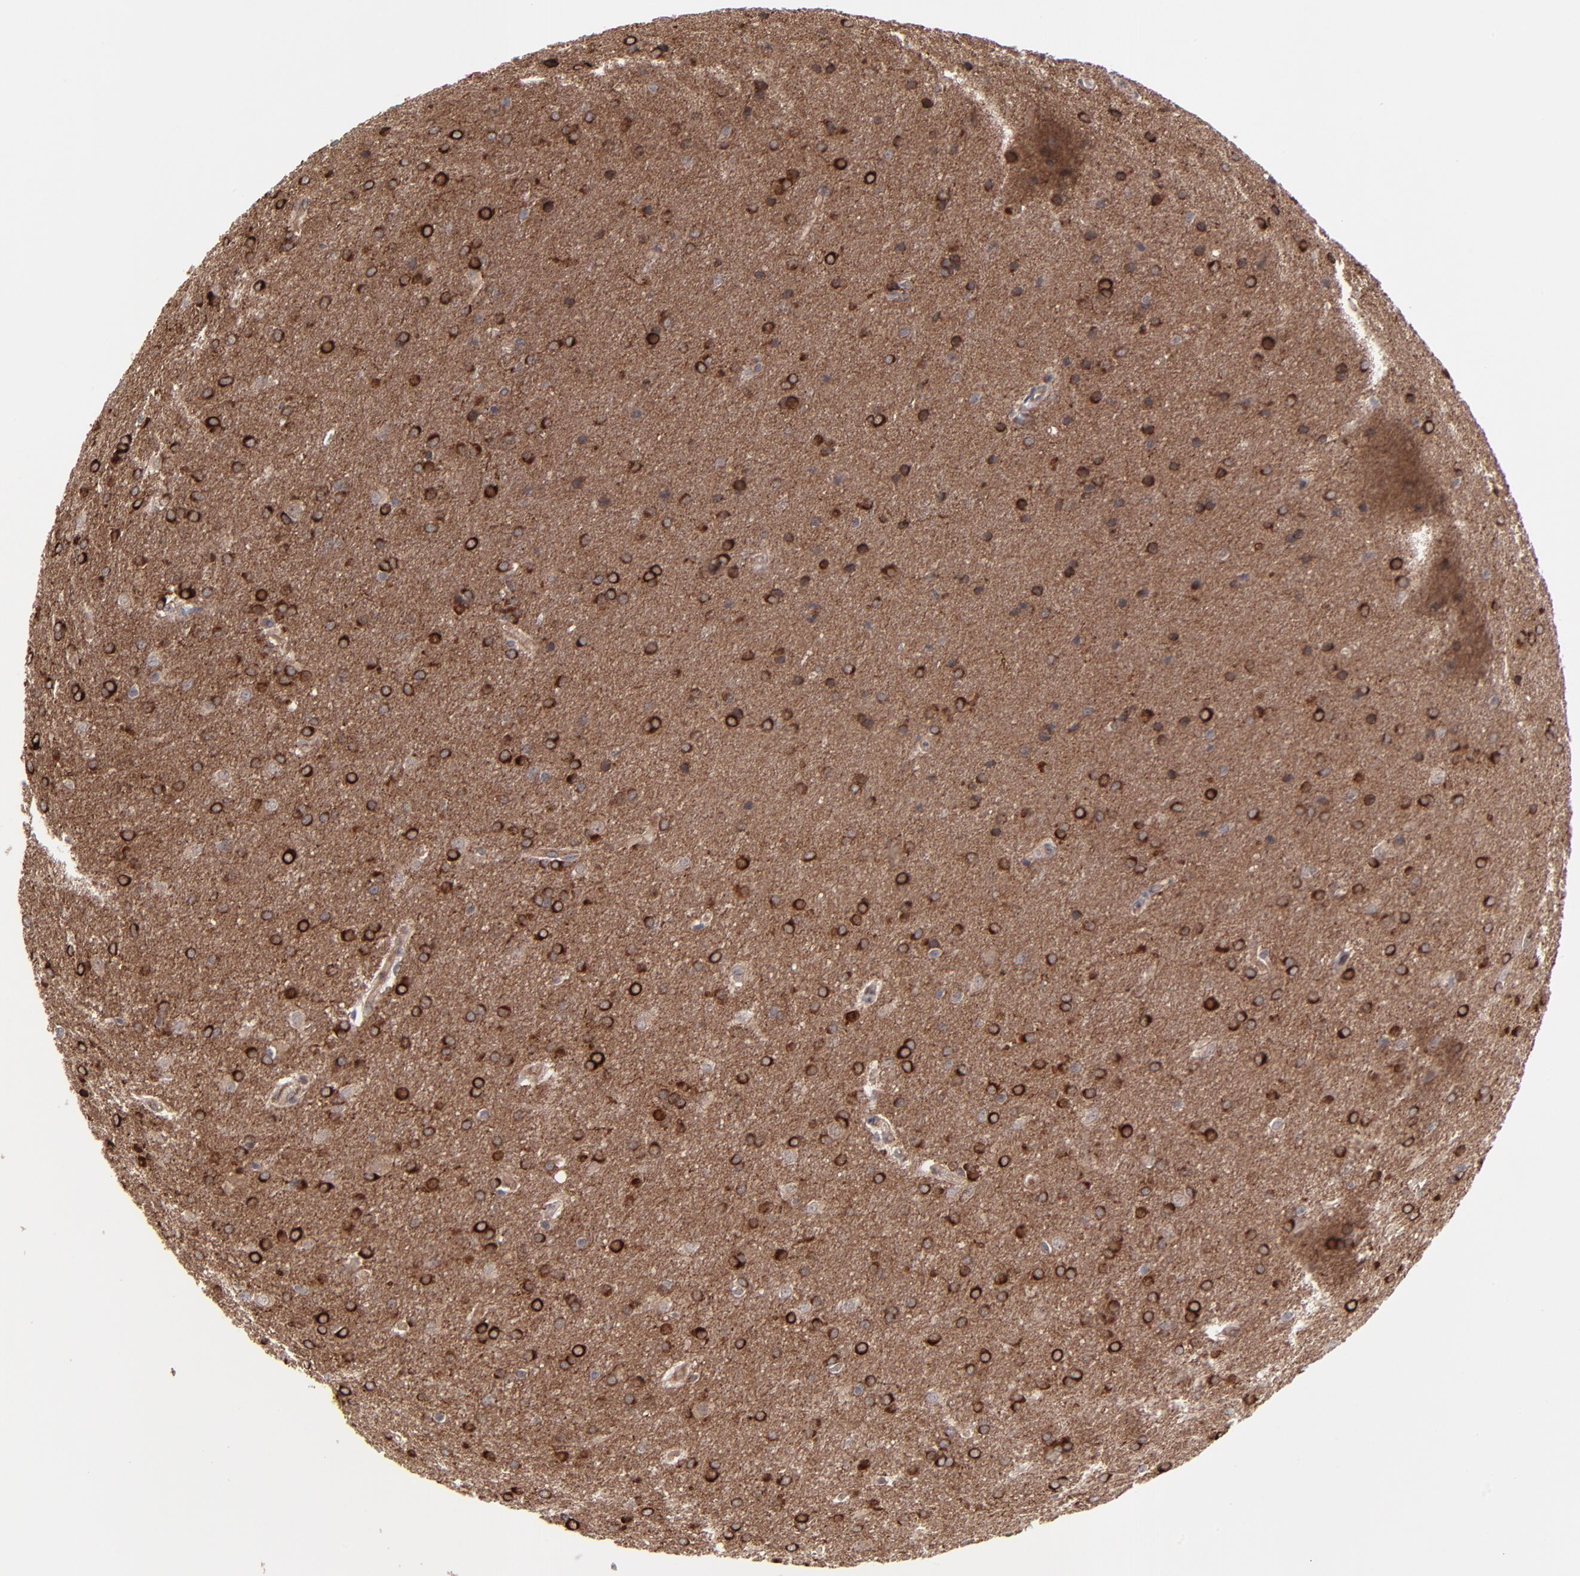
{"staining": {"intensity": "strong", "quantity": ">75%", "location": "cytoplasmic/membranous"}, "tissue": "glioma", "cell_type": "Tumor cells", "image_type": "cancer", "snomed": [{"axis": "morphology", "description": "Glioma, malignant, Low grade"}, {"axis": "topography", "description": "Brain"}], "caption": "IHC image of neoplastic tissue: human glioma stained using IHC reveals high levels of strong protein expression localized specifically in the cytoplasmic/membranous of tumor cells, appearing as a cytoplasmic/membranous brown color.", "gene": "ZNF780B", "patient": {"sex": "female", "age": 32}}